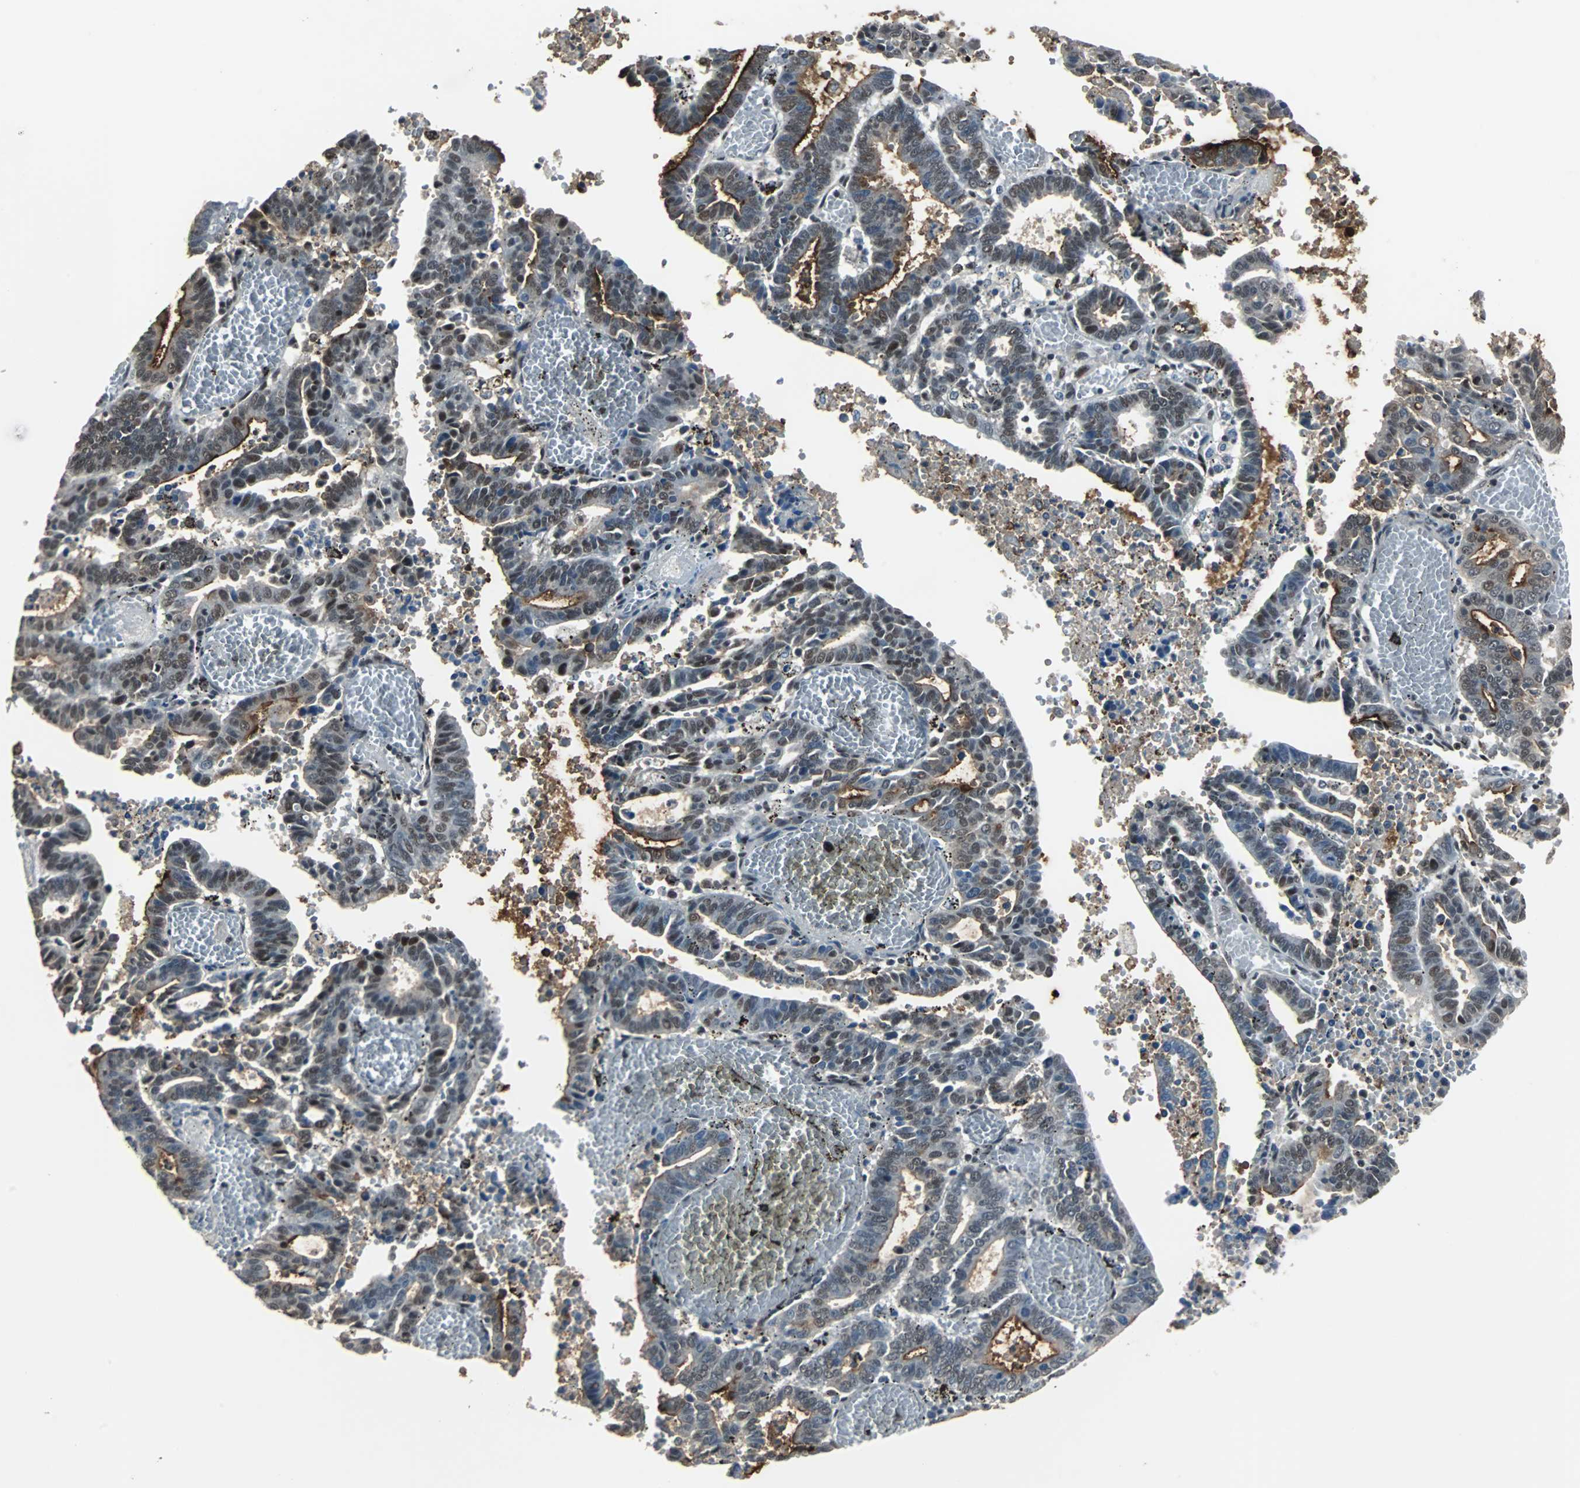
{"staining": {"intensity": "strong", "quantity": "25%-75%", "location": "cytoplasmic/membranous,nuclear"}, "tissue": "endometrial cancer", "cell_type": "Tumor cells", "image_type": "cancer", "snomed": [{"axis": "morphology", "description": "Adenocarcinoma, NOS"}, {"axis": "topography", "description": "Uterus"}], "caption": "Endometrial adenocarcinoma was stained to show a protein in brown. There is high levels of strong cytoplasmic/membranous and nuclear expression in approximately 25%-75% of tumor cells. The protein of interest is stained brown, and the nuclei are stained in blue (DAB IHC with brightfield microscopy, high magnification).", "gene": "MKX", "patient": {"sex": "female", "age": 83}}